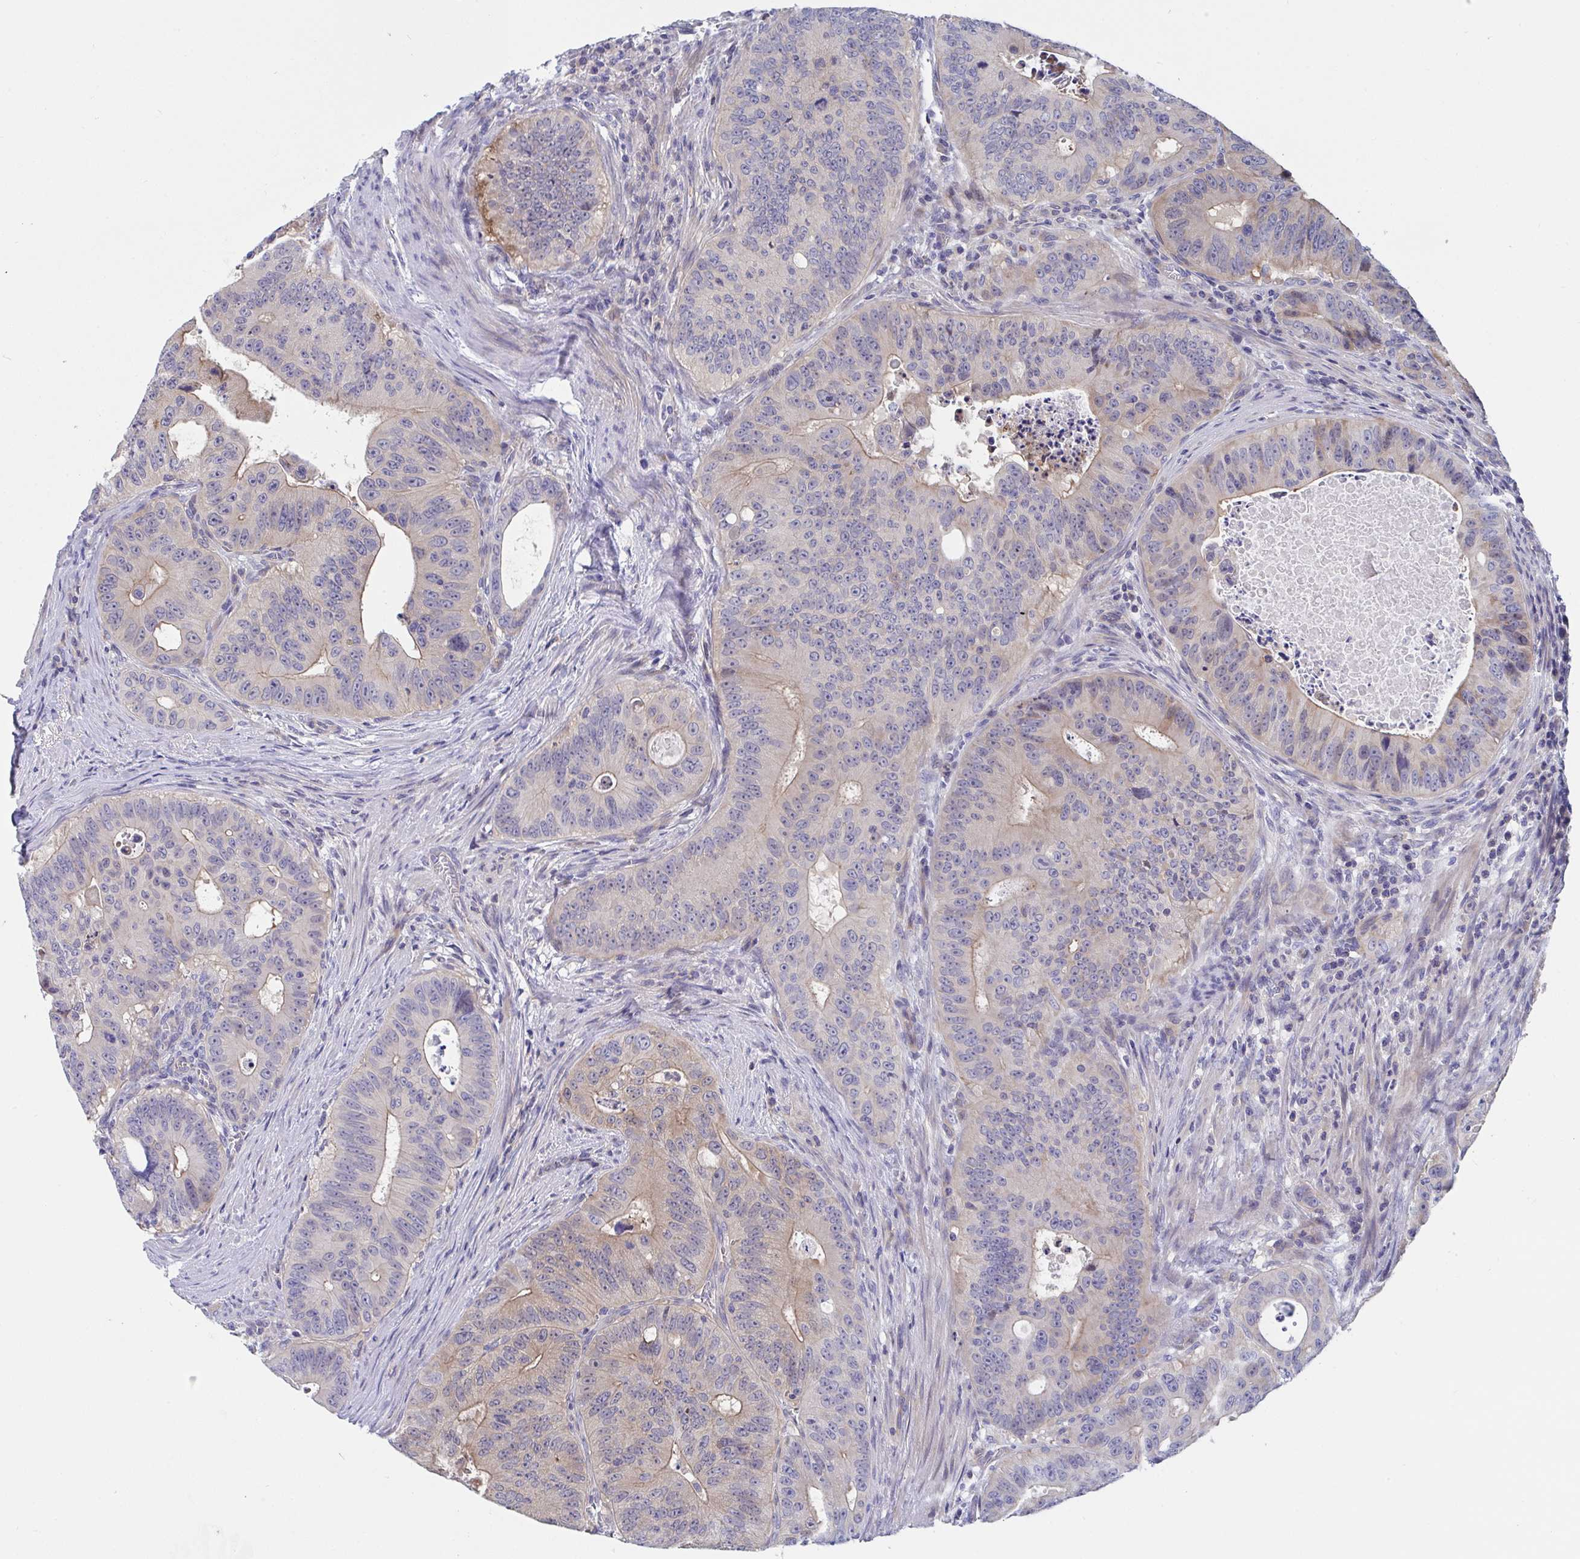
{"staining": {"intensity": "moderate", "quantity": "<25%", "location": "cytoplasmic/membranous"}, "tissue": "colorectal cancer", "cell_type": "Tumor cells", "image_type": "cancer", "snomed": [{"axis": "morphology", "description": "Adenocarcinoma, NOS"}, {"axis": "topography", "description": "Colon"}], "caption": "IHC histopathology image of human colorectal cancer (adenocarcinoma) stained for a protein (brown), which displays low levels of moderate cytoplasmic/membranous expression in approximately <25% of tumor cells.", "gene": "P2RX3", "patient": {"sex": "male", "age": 62}}